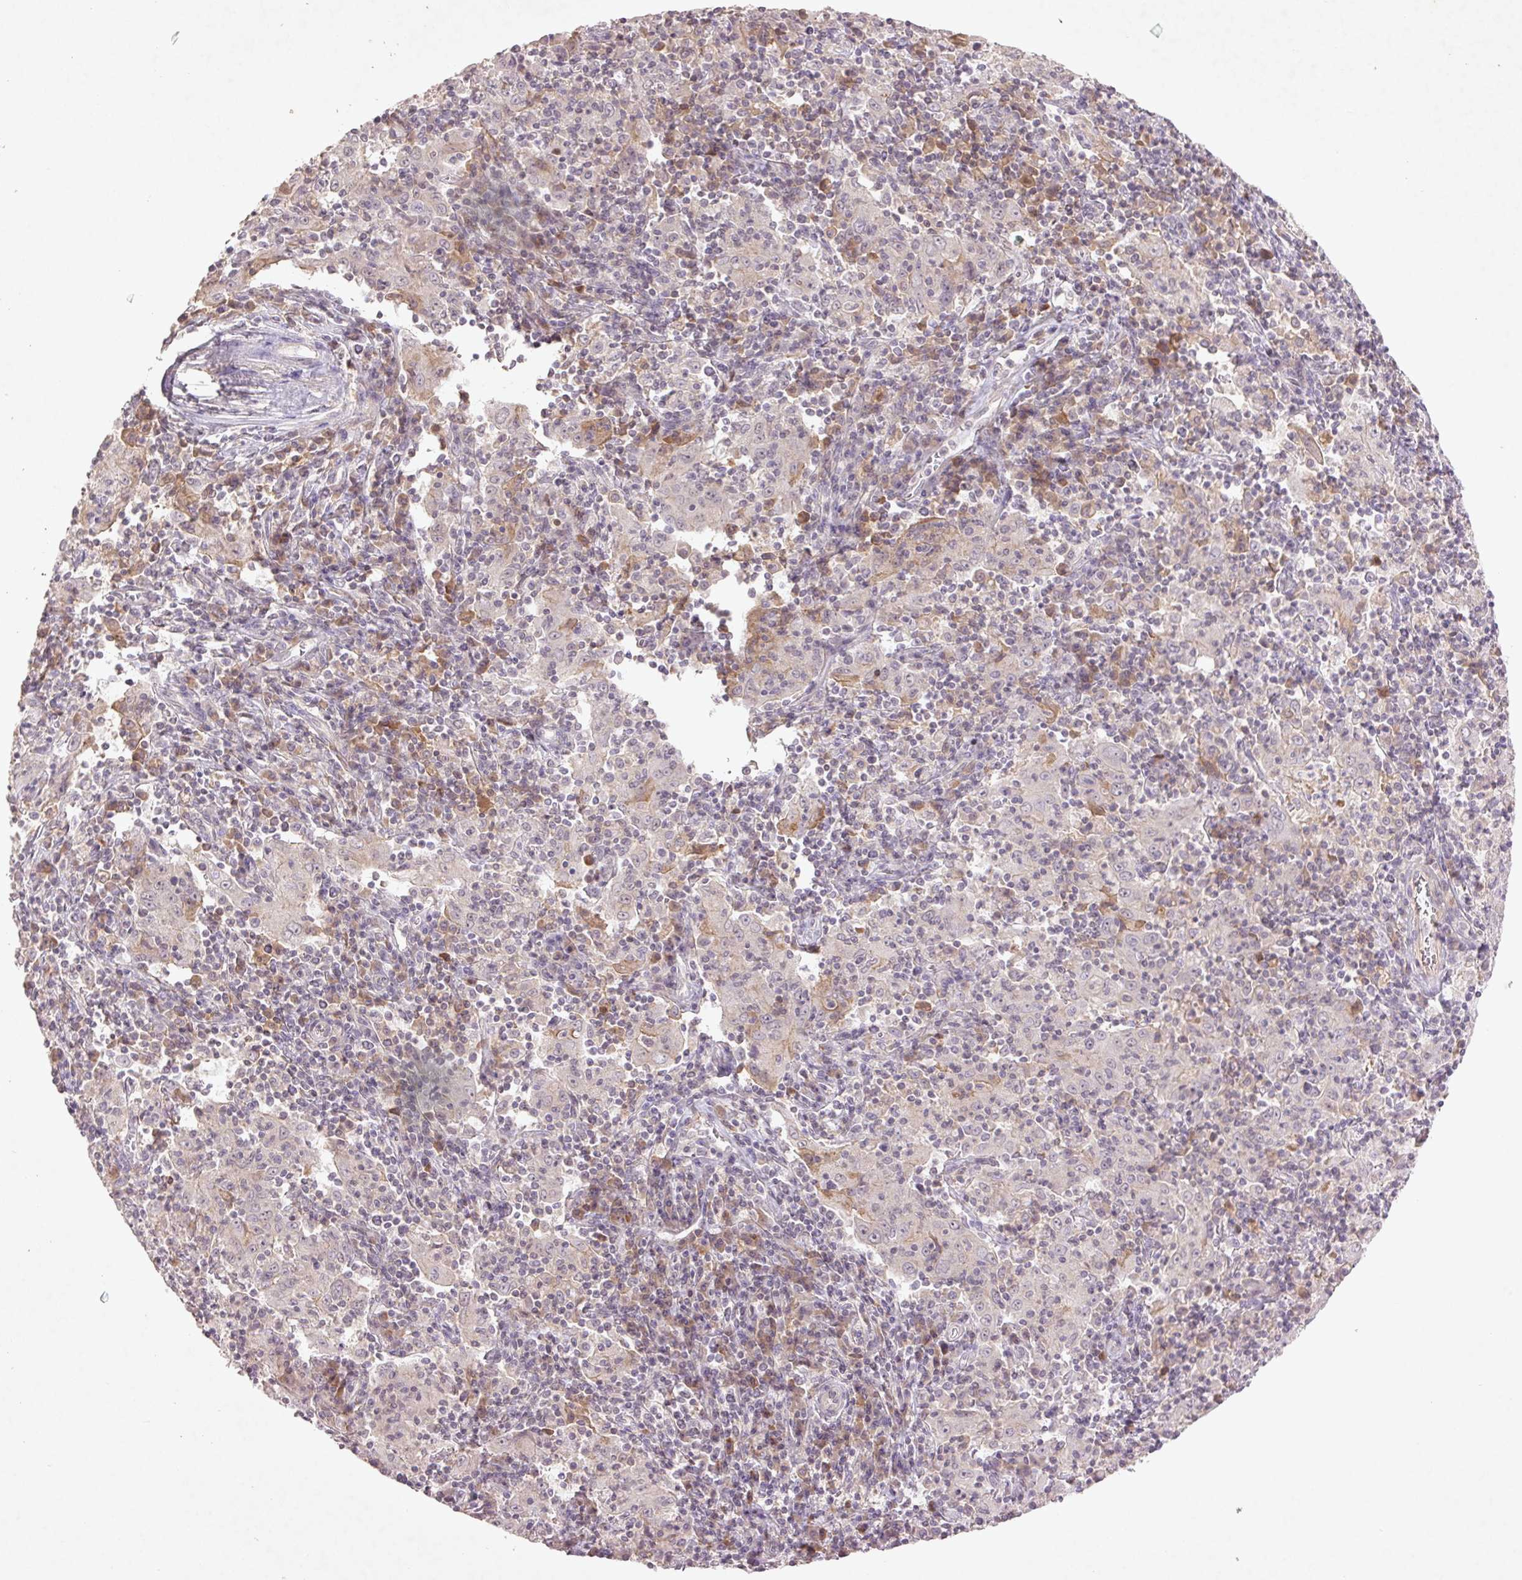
{"staining": {"intensity": "negative", "quantity": "none", "location": "none"}, "tissue": "pancreatic cancer", "cell_type": "Tumor cells", "image_type": "cancer", "snomed": [{"axis": "morphology", "description": "Adenocarcinoma, NOS"}, {"axis": "topography", "description": "Pancreas"}], "caption": "Protein analysis of pancreatic cancer (adenocarcinoma) displays no significant positivity in tumor cells.", "gene": "FAM168B", "patient": {"sex": "male", "age": 63}}